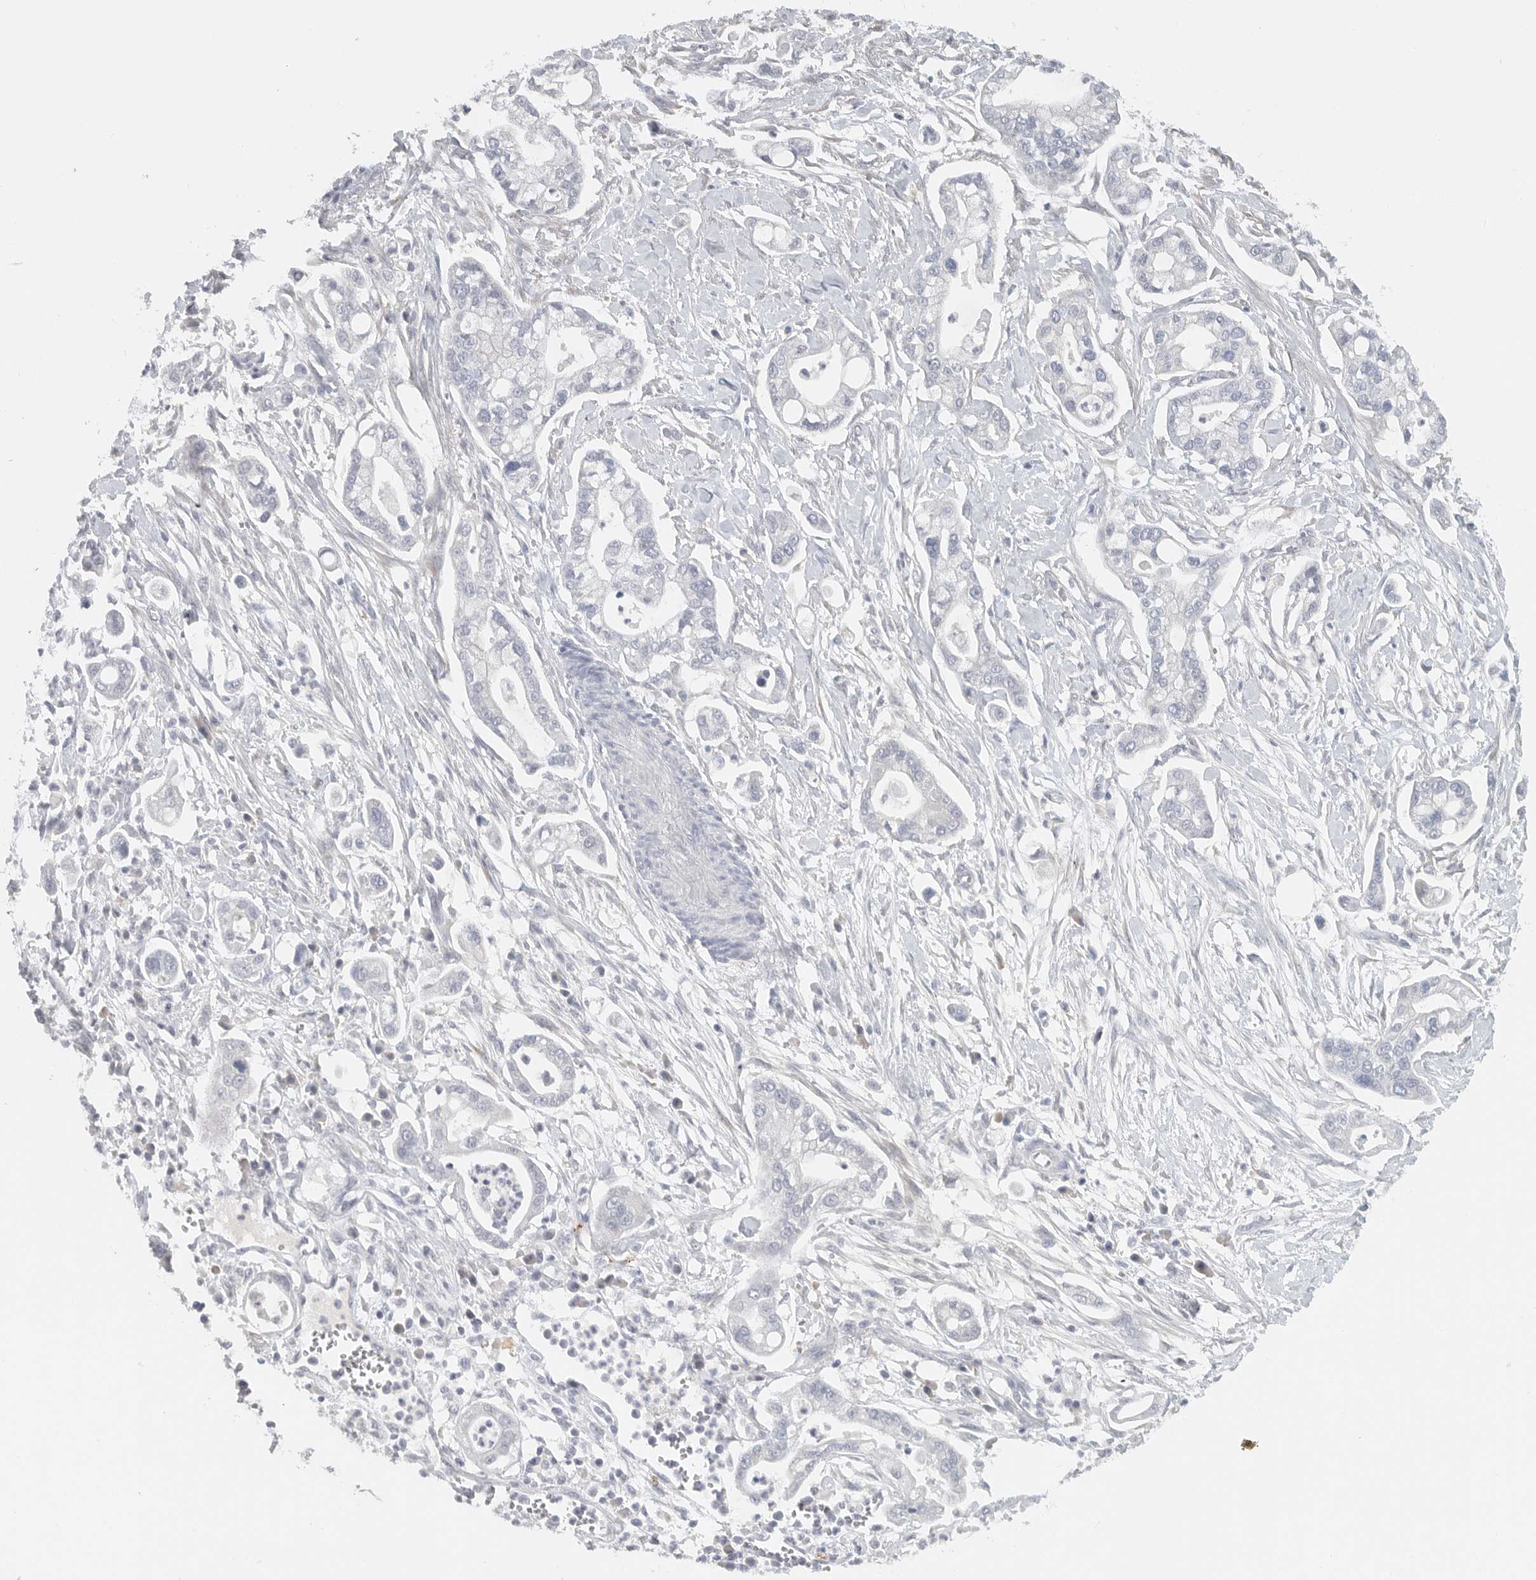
{"staining": {"intensity": "negative", "quantity": "none", "location": "none"}, "tissue": "pancreatic cancer", "cell_type": "Tumor cells", "image_type": "cancer", "snomed": [{"axis": "morphology", "description": "Adenocarcinoma, NOS"}, {"axis": "topography", "description": "Pancreas"}], "caption": "IHC of human pancreatic cancer (adenocarcinoma) displays no staining in tumor cells.", "gene": "PAM", "patient": {"sex": "male", "age": 68}}